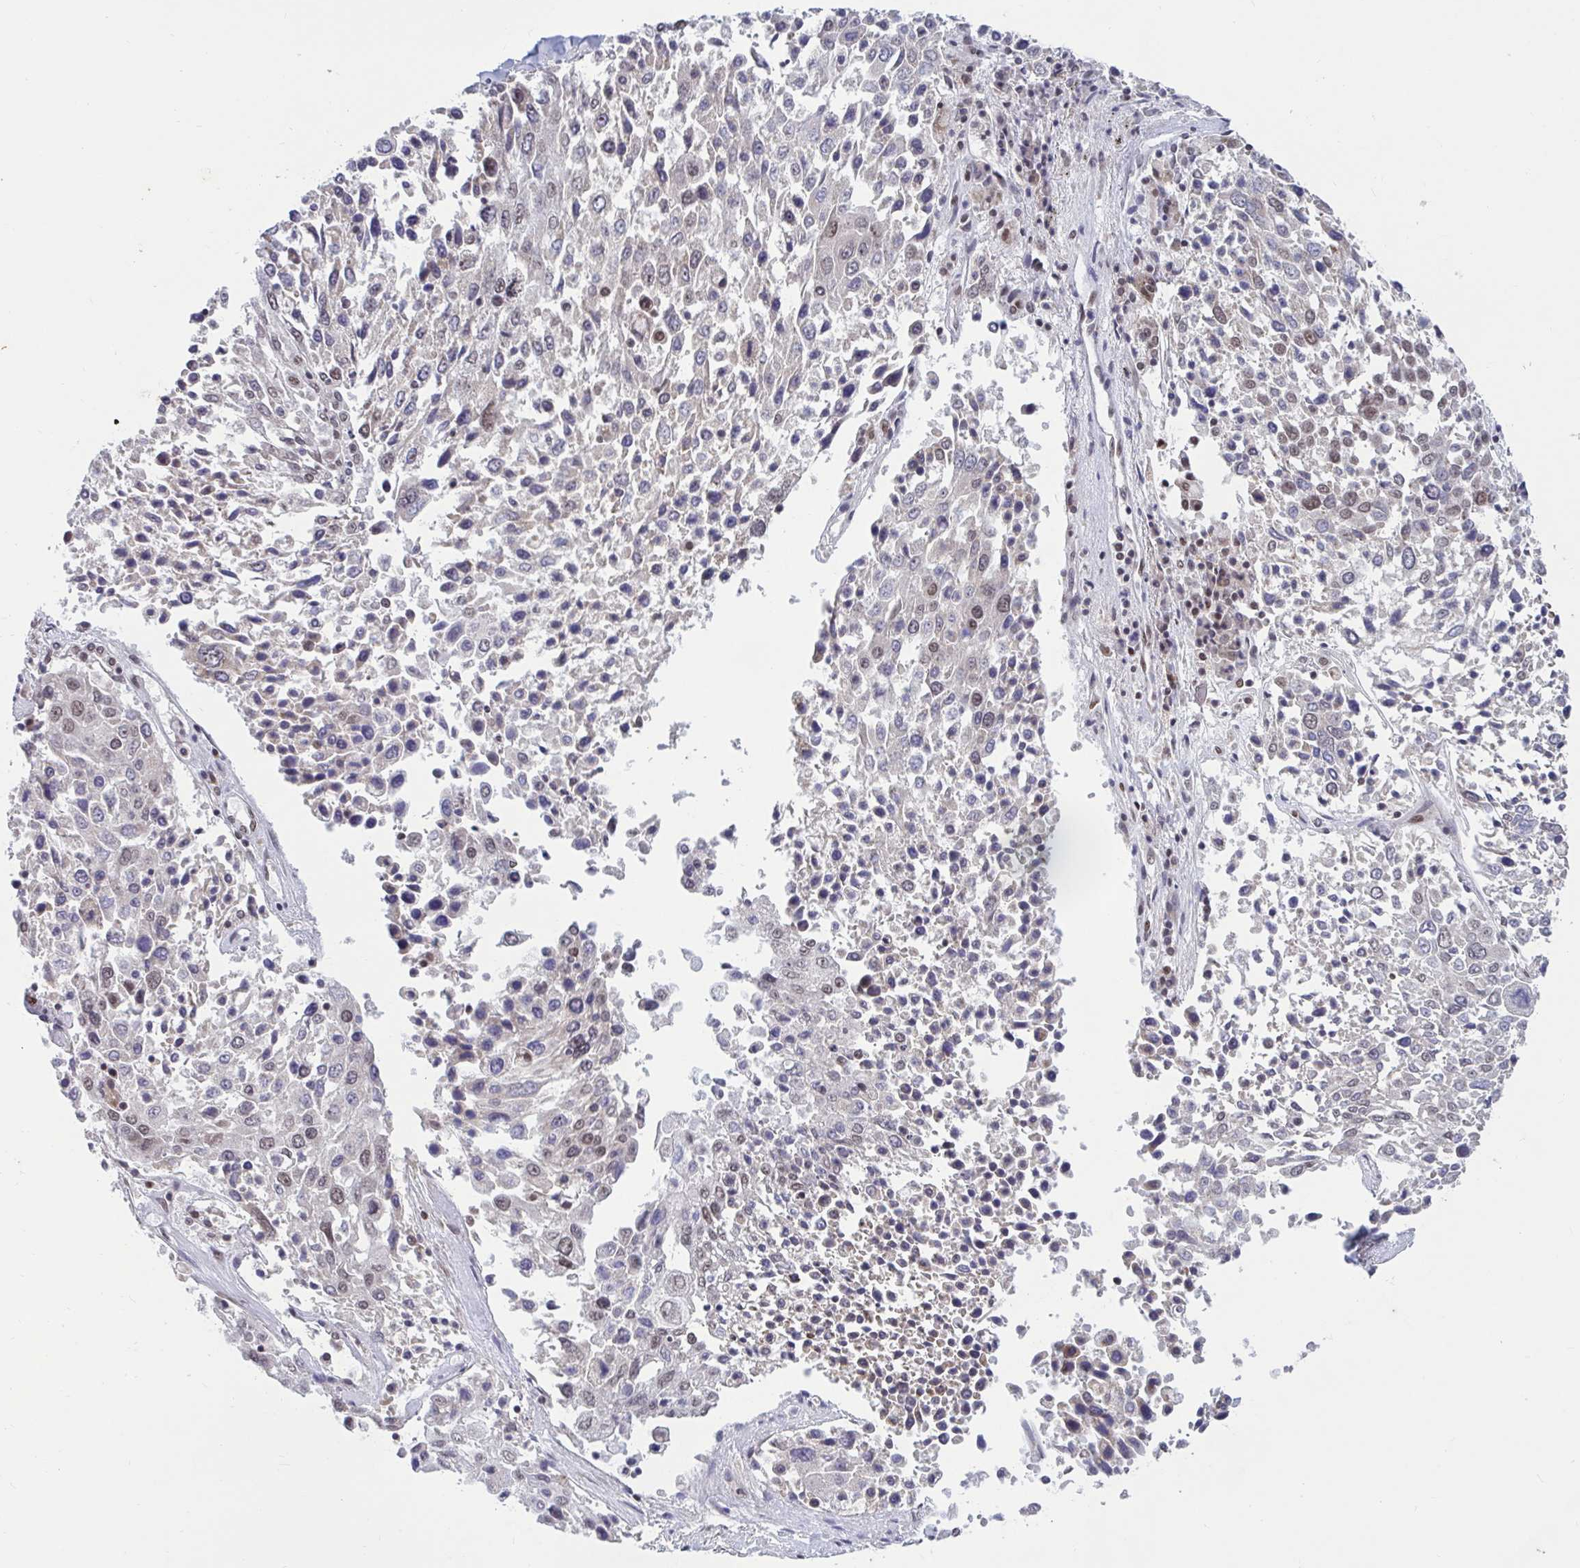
{"staining": {"intensity": "moderate", "quantity": "25%-75%", "location": "nuclear"}, "tissue": "lung cancer", "cell_type": "Tumor cells", "image_type": "cancer", "snomed": [{"axis": "morphology", "description": "Squamous cell carcinoma, NOS"}, {"axis": "topography", "description": "Lung"}], "caption": "About 25%-75% of tumor cells in human lung cancer demonstrate moderate nuclear protein expression as visualized by brown immunohistochemical staining.", "gene": "PHF10", "patient": {"sex": "male", "age": 65}}